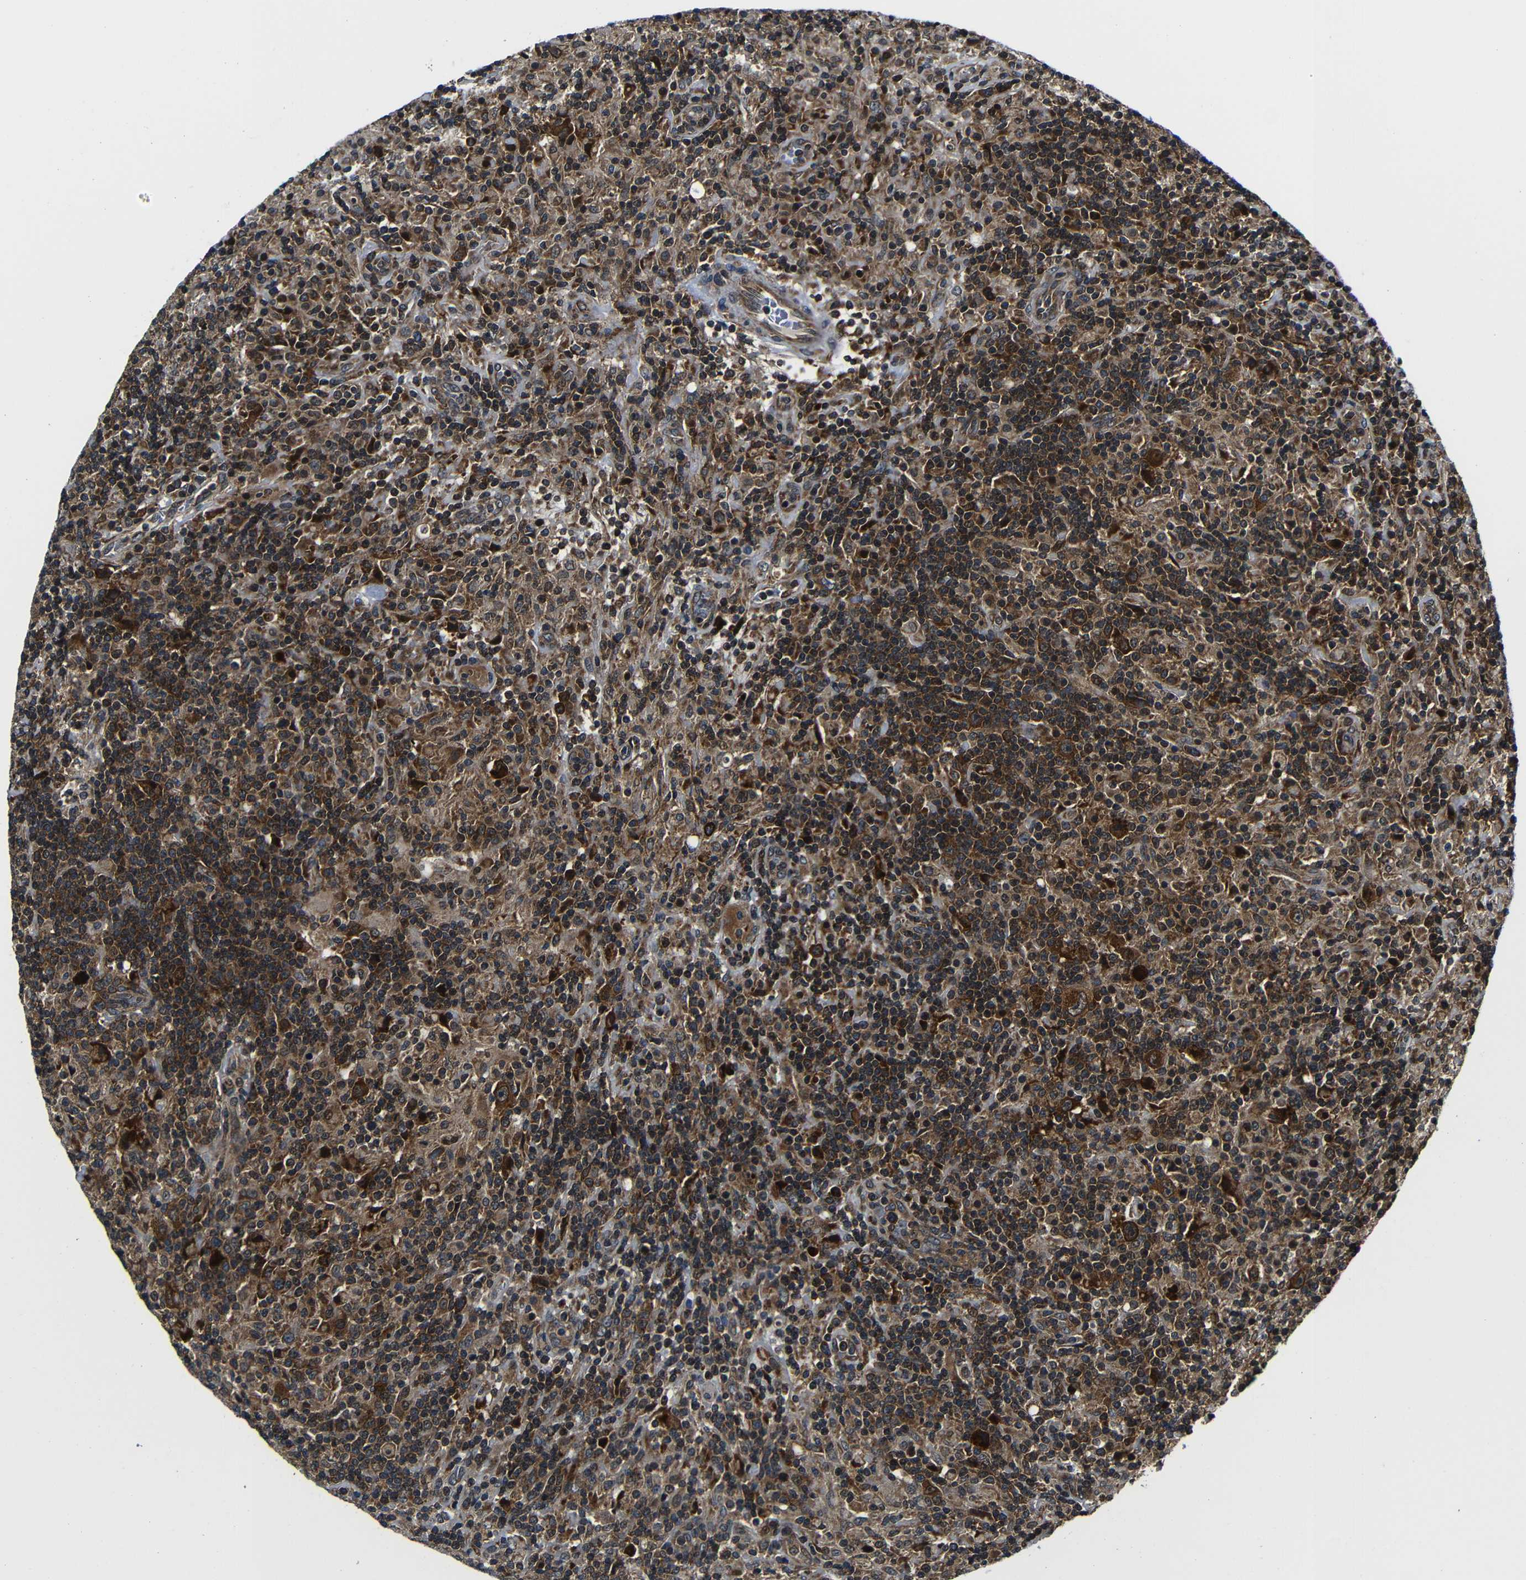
{"staining": {"intensity": "strong", "quantity": ">75%", "location": "cytoplasmic/membranous"}, "tissue": "lymphoma", "cell_type": "Tumor cells", "image_type": "cancer", "snomed": [{"axis": "morphology", "description": "Hodgkin's disease, NOS"}, {"axis": "topography", "description": "Lymph node"}], "caption": "Immunohistochemical staining of Hodgkin's disease reveals high levels of strong cytoplasmic/membranous positivity in approximately >75% of tumor cells.", "gene": "ABCE1", "patient": {"sex": "male", "age": 70}}